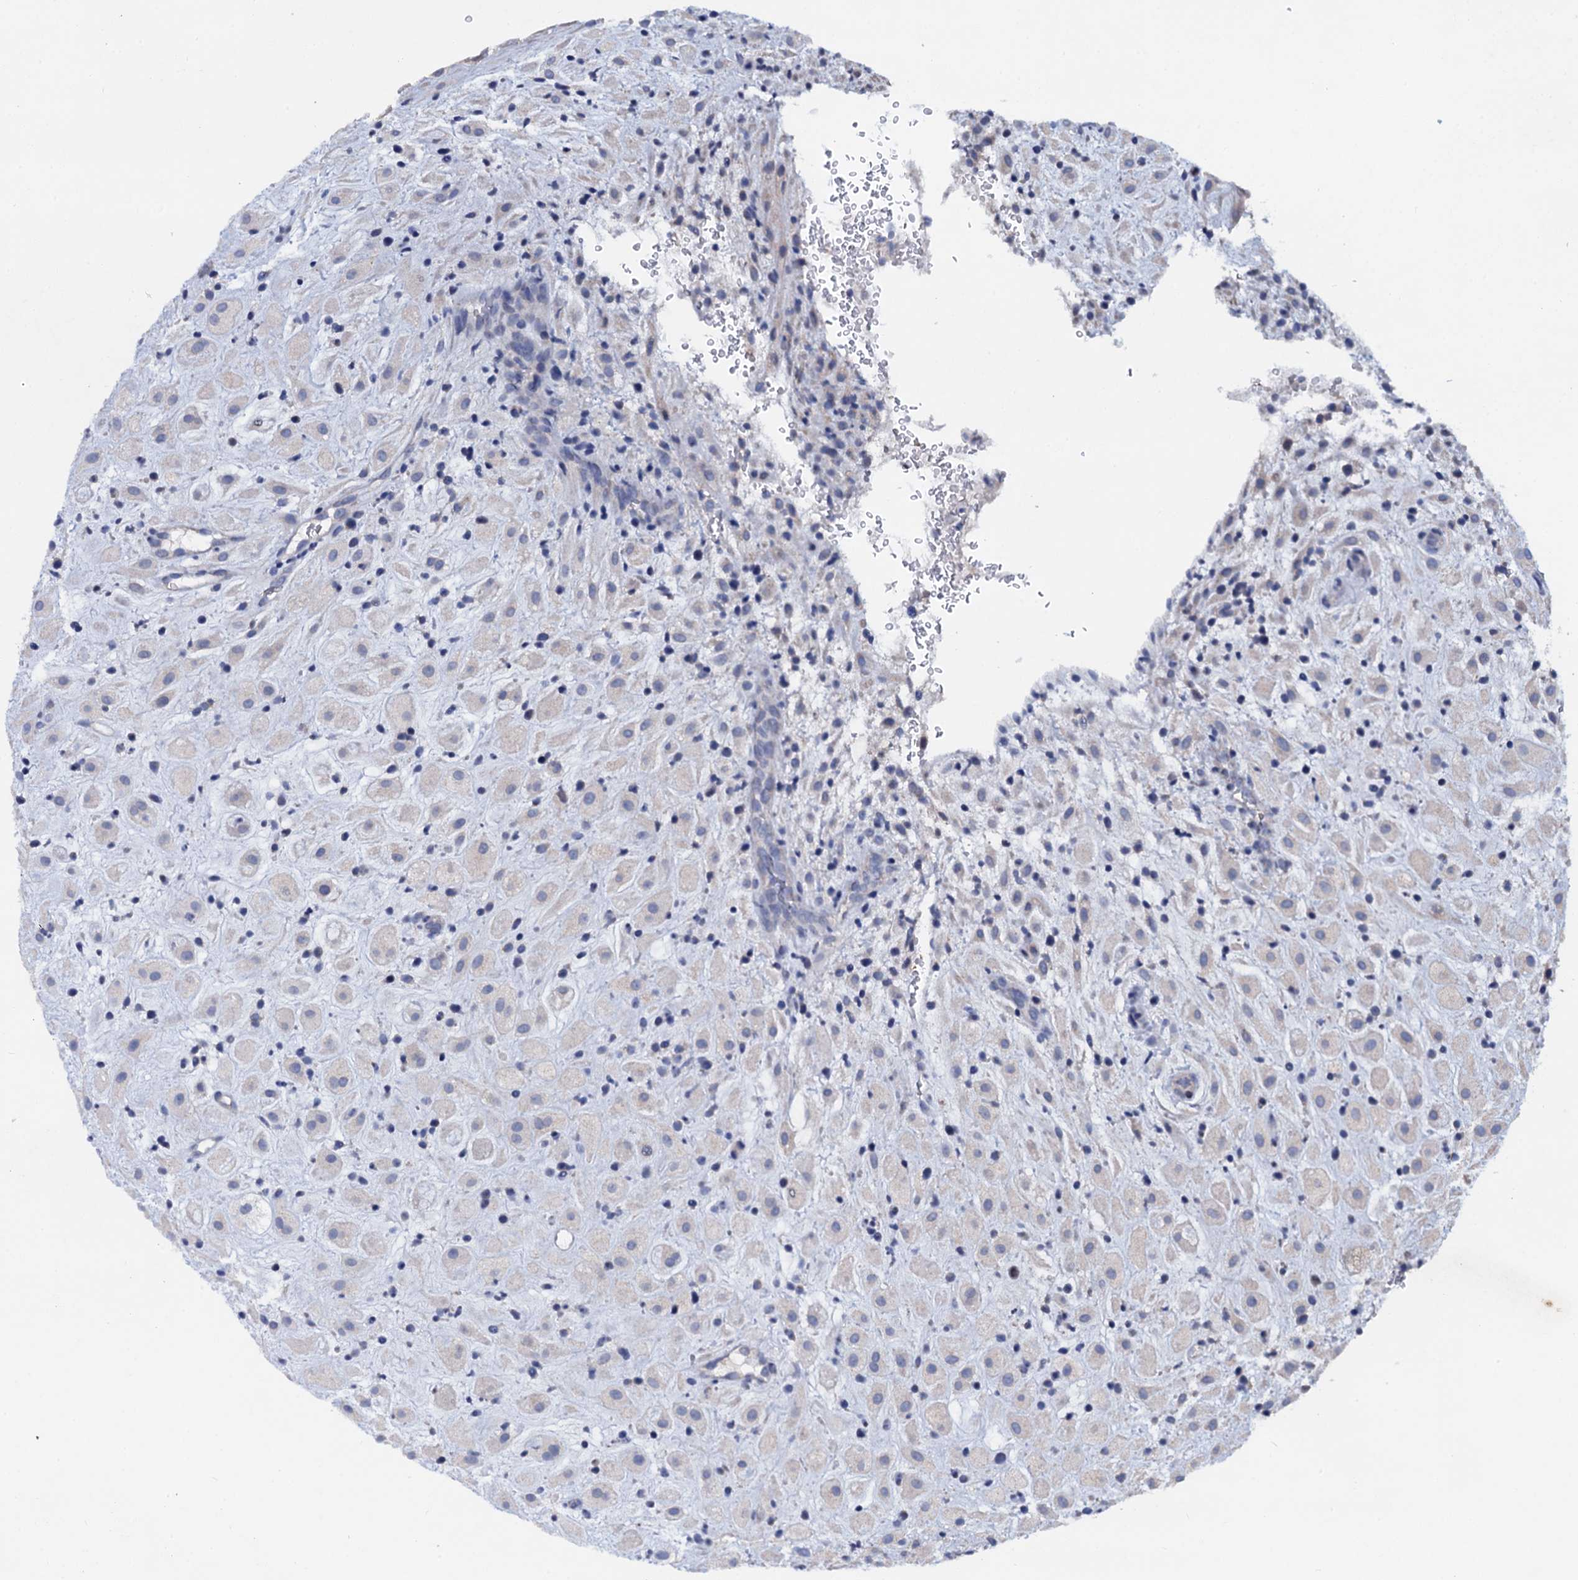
{"staining": {"intensity": "negative", "quantity": "none", "location": "none"}, "tissue": "placenta", "cell_type": "Decidual cells", "image_type": "normal", "snomed": [{"axis": "morphology", "description": "Normal tissue, NOS"}, {"axis": "topography", "description": "Placenta"}], "caption": "This is an immunohistochemistry photomicrograph of normal human placenta. There is no staining in decidual cells.", "gene": "SLC37A4", "patient": {"sex": "female", "age": 35}}